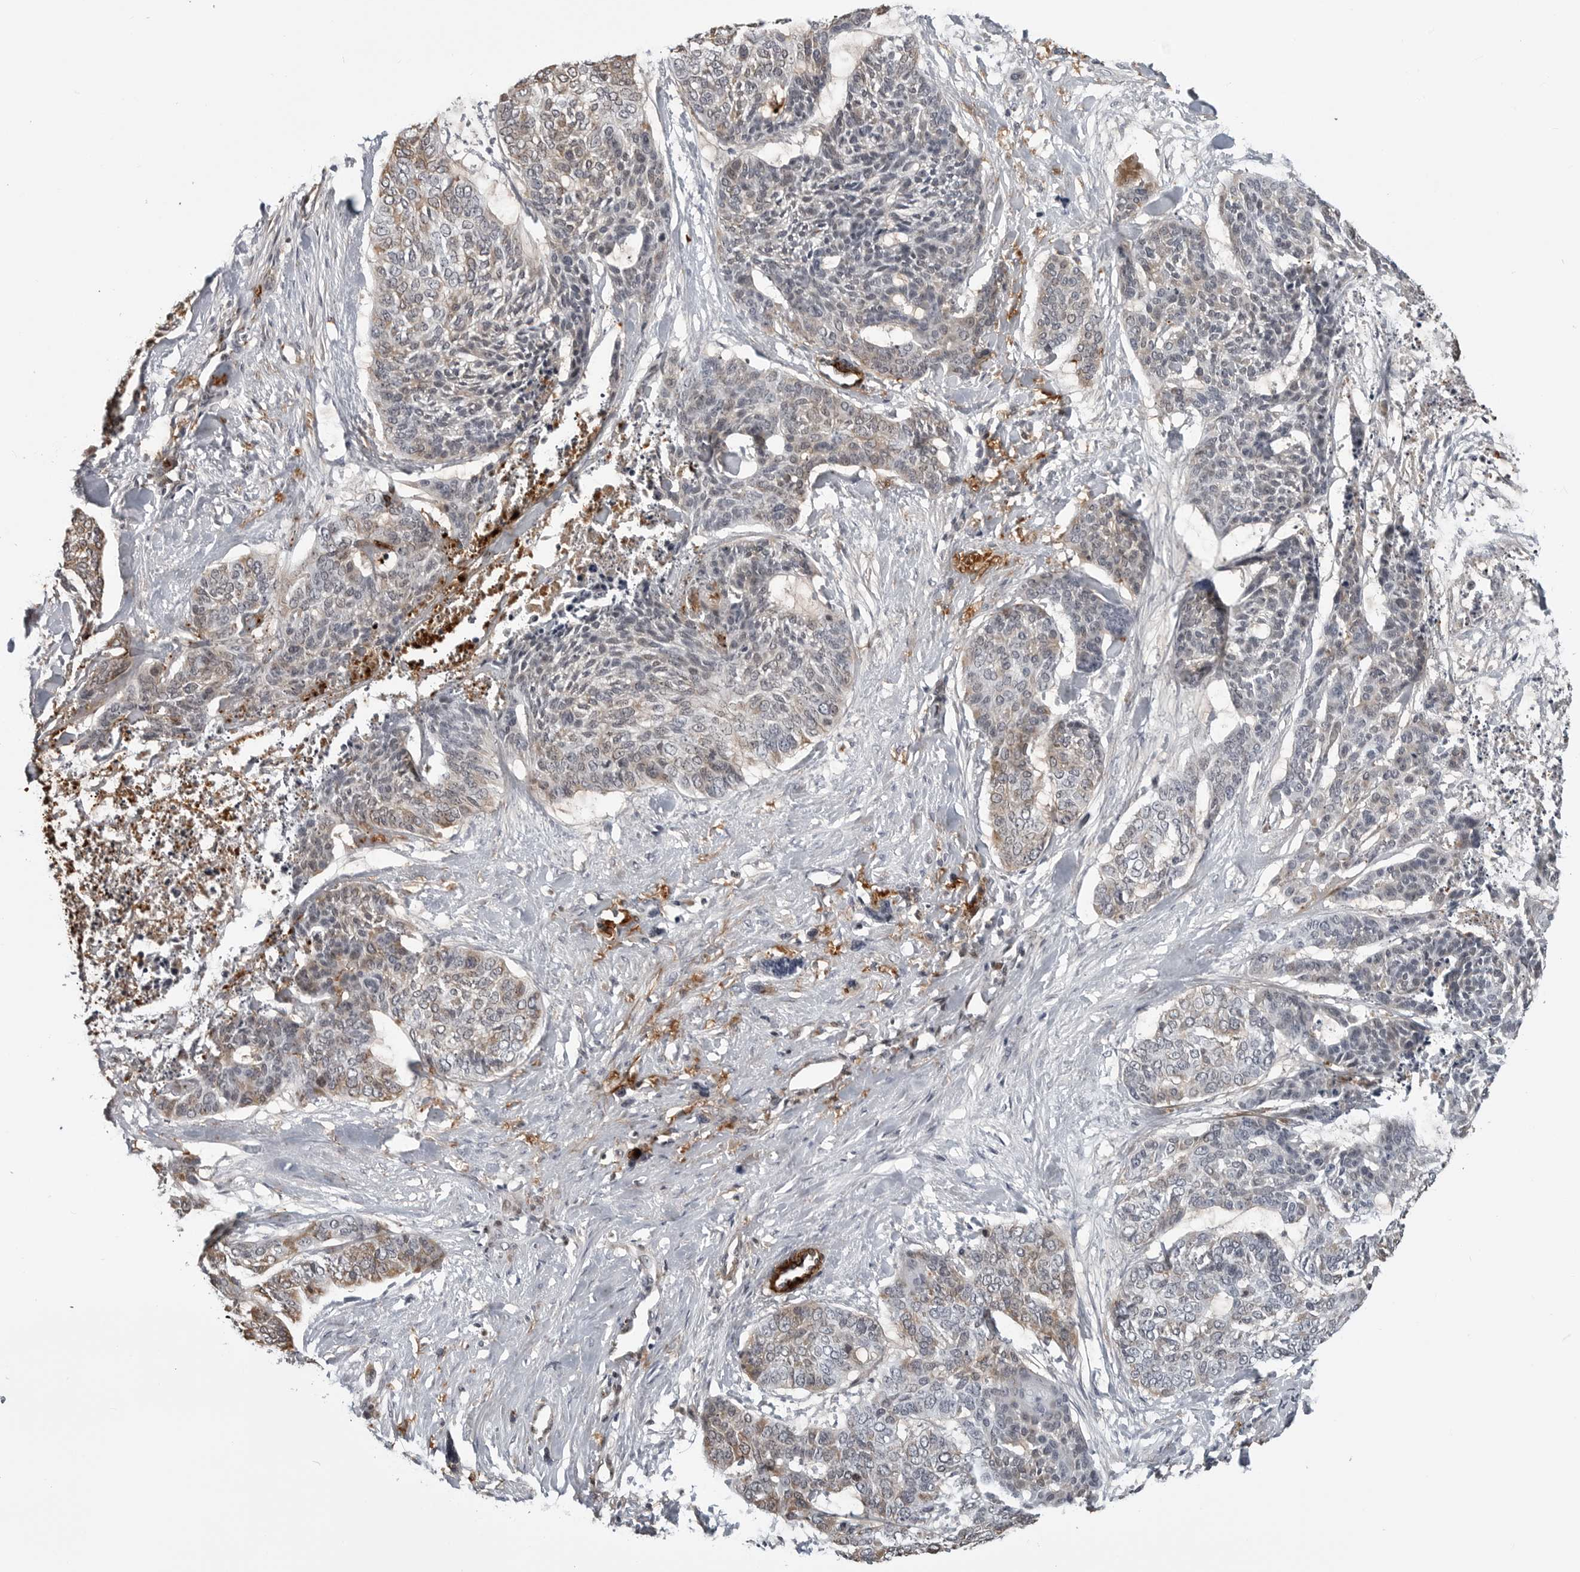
{"staining": {"intensity": "weak", "quantity": "<25%", "location": "cytoplasmic/membranous"}, "tissue": "skin cancer", "cell_type": "Tumor cells", "image_type": "cancer", "snomed": [{"axis": "morphology", "description": "Basal cell carcinoma"}, {"axis": "topography", "description": "Skin"}], "caption": "IHC micrograph of human basal cell carcinoma (skin) stained for a protein (brown), which exhibits no positivity in tumor cells.", "gene": "CXCR5", "patient": {"sex": "female", "age": 64}}